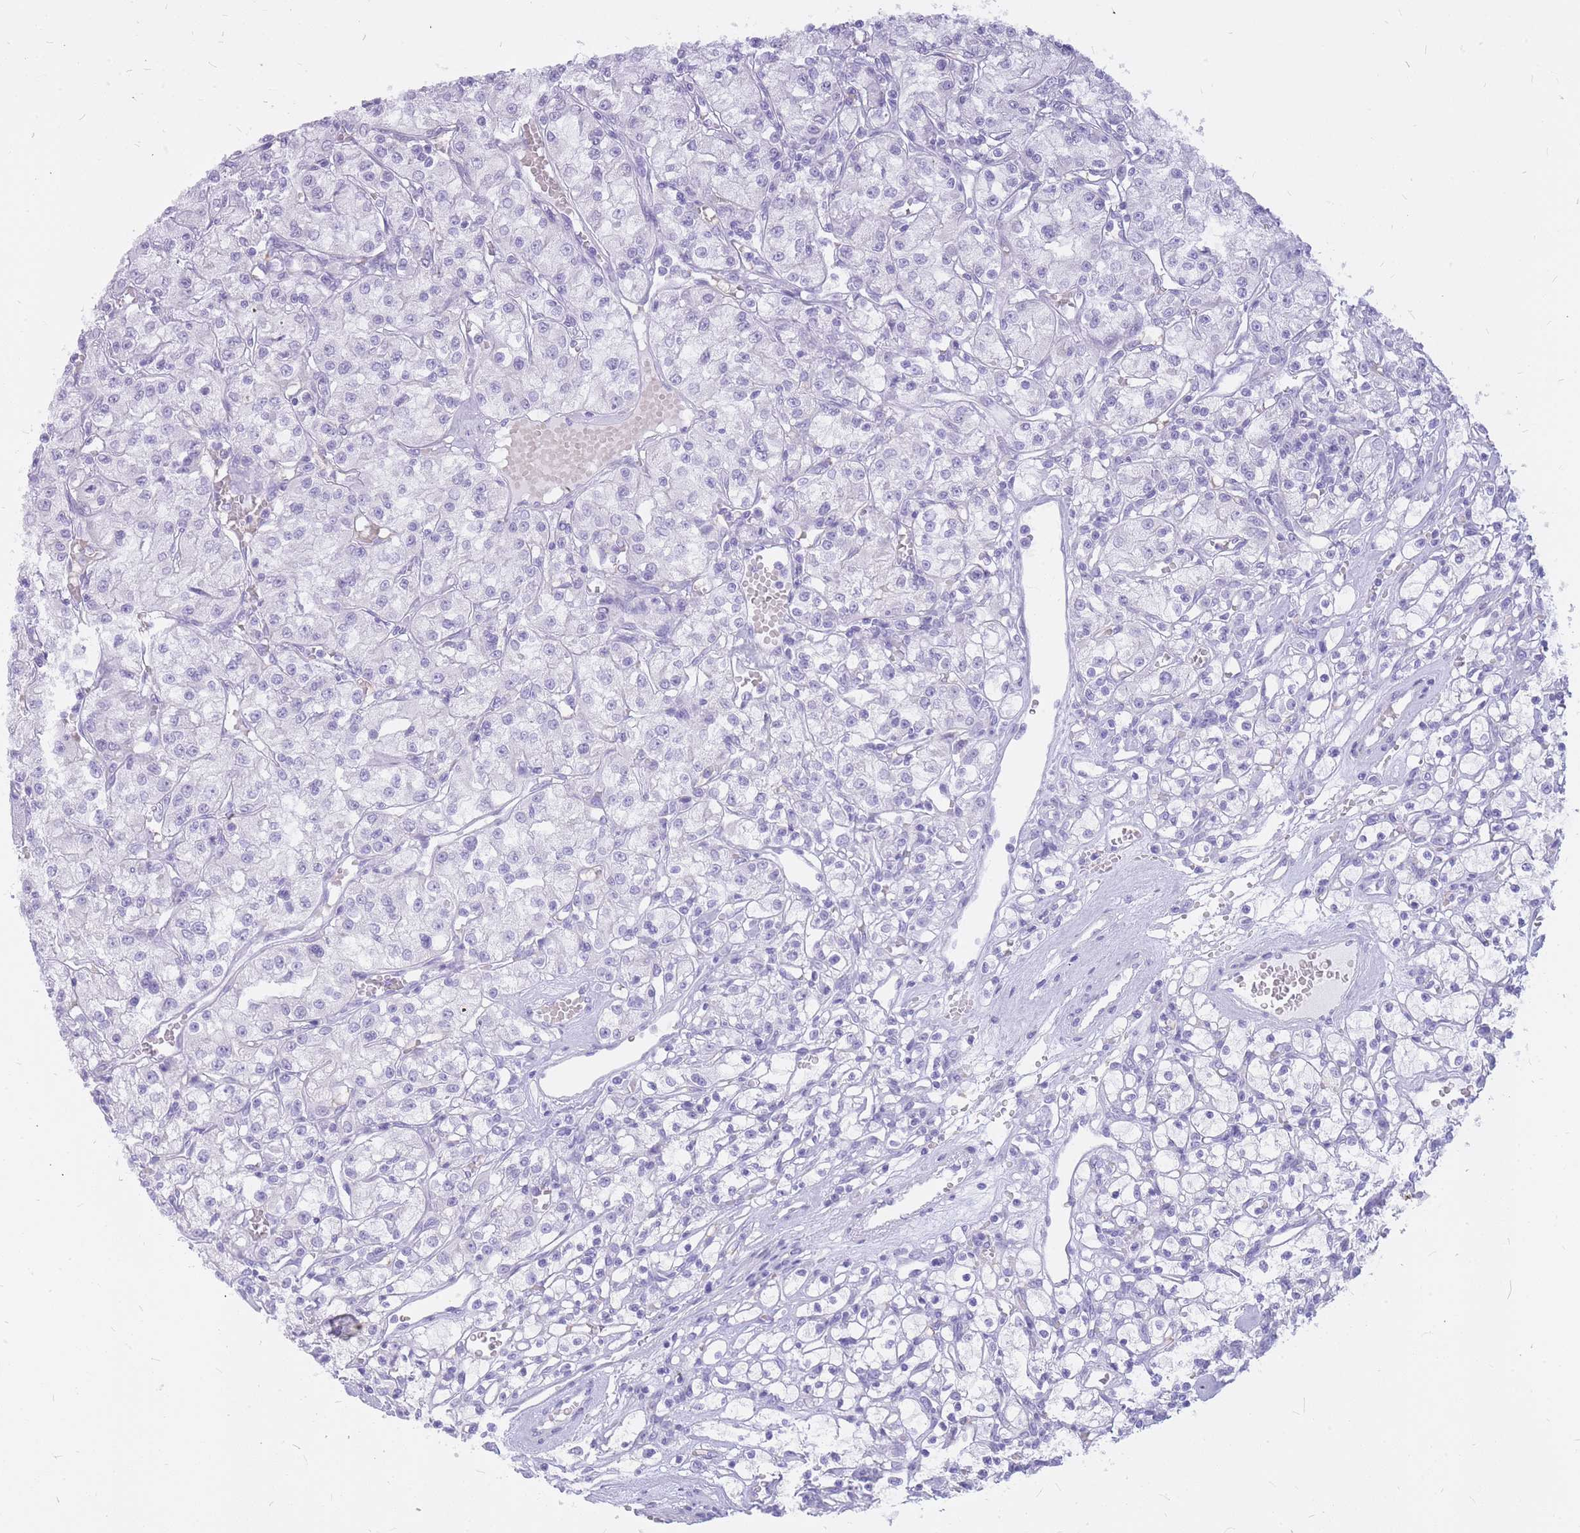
{"staining": {"intensity": "negative", "quantity": "none", "location": "none"}, "tissue": "renal cancer", "cell_type": "Tumor cells", "image_type": "cancer", "snomed": [{"axis": "morphology", "description": "Adenocarcinoma, NOS"}, {"axis": "topography", "description": "Kidney"}], "caption": "This is a image of immunohistochemistry (IHC) staining of renal cancer (adenocarcinoma), which shows no positivity in tumor cells.", "gene": "INS", "patient": {"sex": "female", "age": 59}}